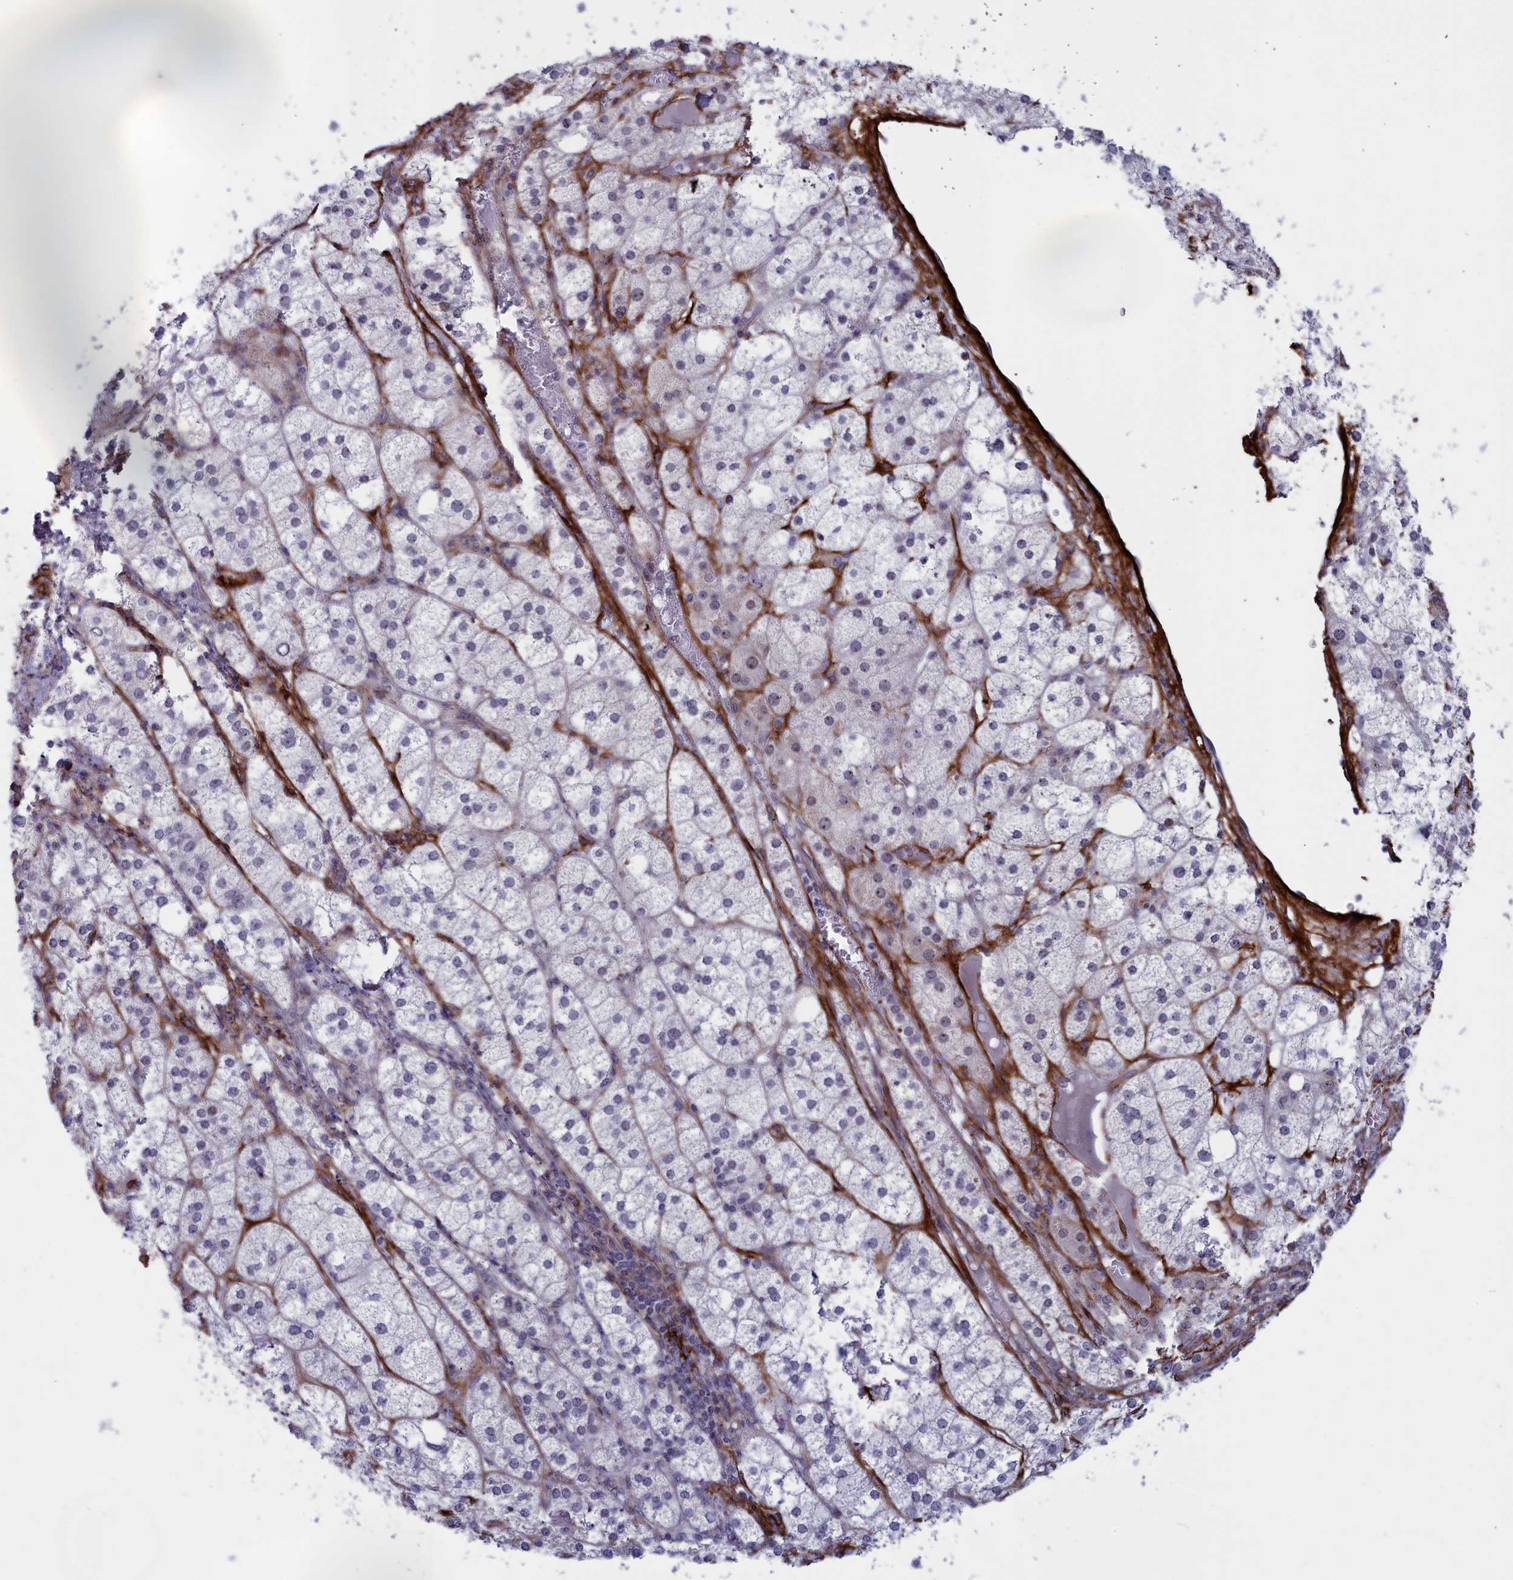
{"staining": {"intensity": "moderate", "quantity": "25%-75%", "location": "nuclear"}, "tissue": "adrenal gland", "cell_type": "Glandular cells", "image_type": "normal", "snomed": [{"axis": "morphology", "description": "Normal tissue, NOS"}, {"axis": "topography", "description": "Adrenal gland"}], "caption": "Immunohistochemistry of benign adrenal gland demonstrates medium levels of moderate nuclear staining in approximately 25%-75% of glandular cells.", "gene": "PPAN", "patient": {"sex": "female", "age": 61}}